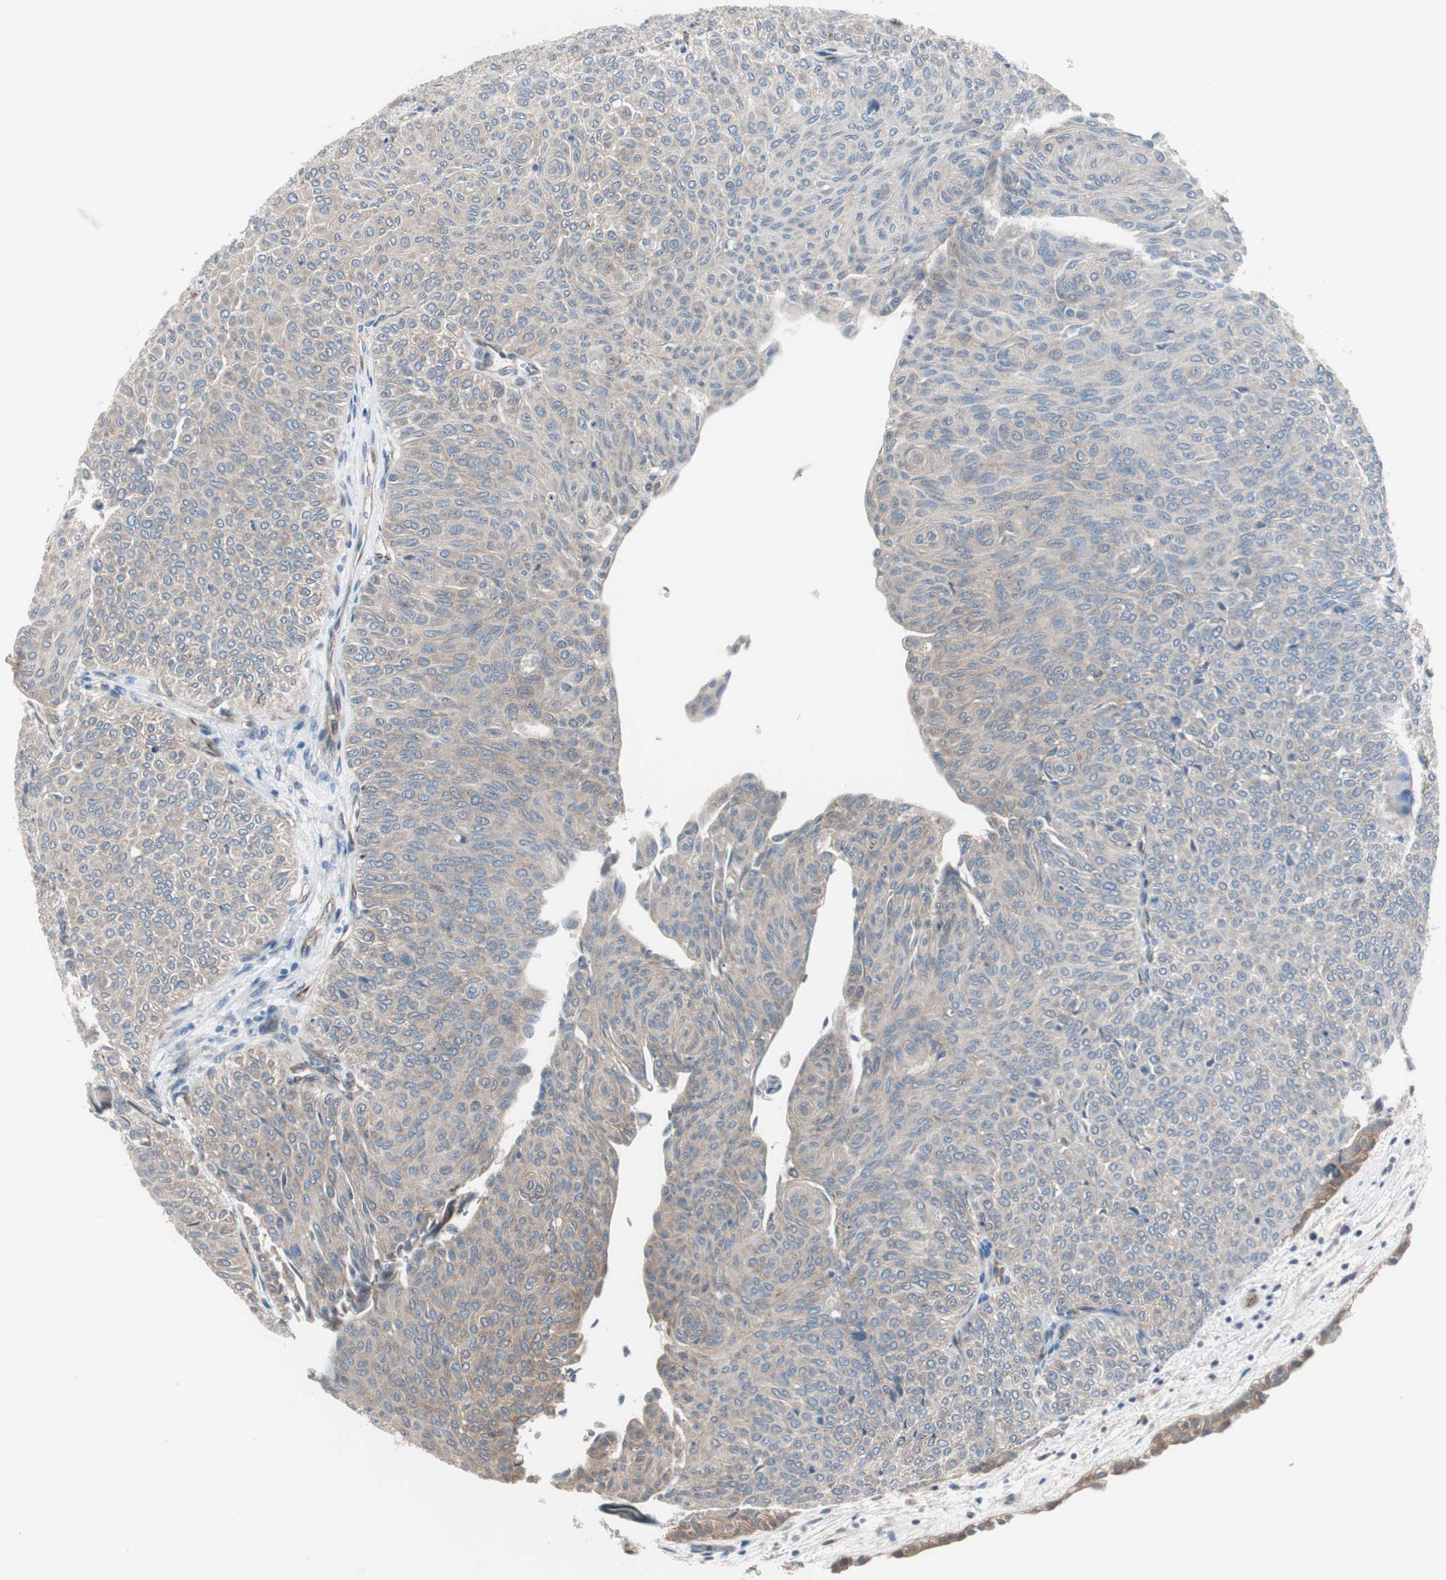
{"staining": {"intensity": "moderate", "quantity": ">75%", "location": "cytoplasmic/membranous"}, "tissue": "urothelial cancer", "cell_type": "Tumor cells", "image_type": "cancer", "snomed": [{"axis": "morphology", "description": "Urothelial carcinoma, Low grade"}, {"axis": "topography", "description": "Urinary bladder"}], "caption": "A medium amount of moderate cytoplasmic/membranous positivity is appreciated in about >75% of tumor cells in urothelial cancer tissue.", "gene": "SWAP70", "patient": {"sex": "male", "age": 78}}